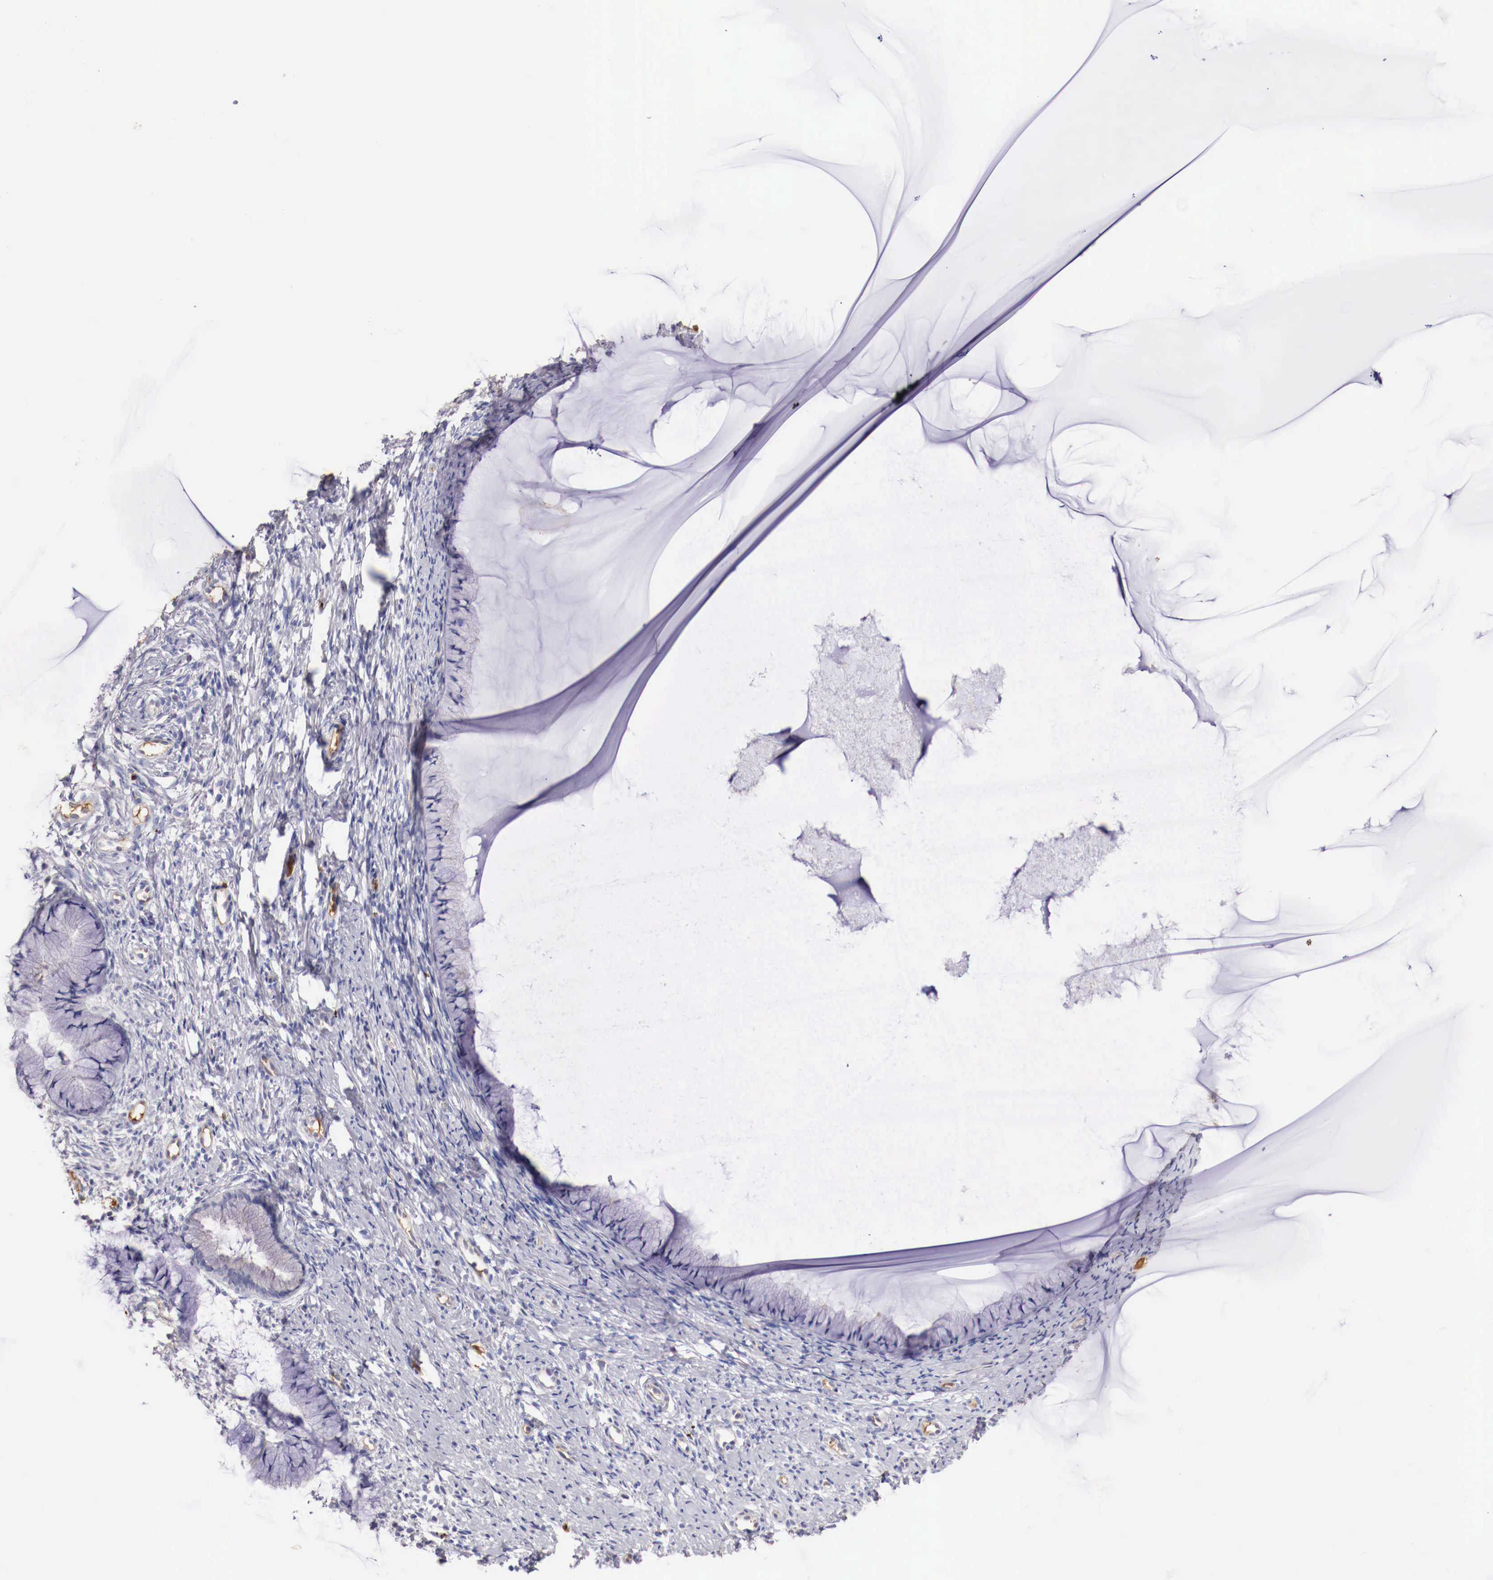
{"staining": {"intensity": "negative", "quantity": "none", "location": "none"}, "tissue": "cervix", "cell_type": "Glandular cells", "image_type": "normal", "snomed": [{"axis": "morphology", "description": "Normal tissue, NOS"}, {"axis": "topography", "description": "Cervix"}], "caption": "Immunohistochemistry (IHC) photomicrograph of unremarkable cervix: human cervix stained with DAB (3,3'-diaminobenzidine) demonstrates no significant protein positivity in glandular cells.", "gene": "PITPNA", "patient": {"sex": "female", "age": 82}}